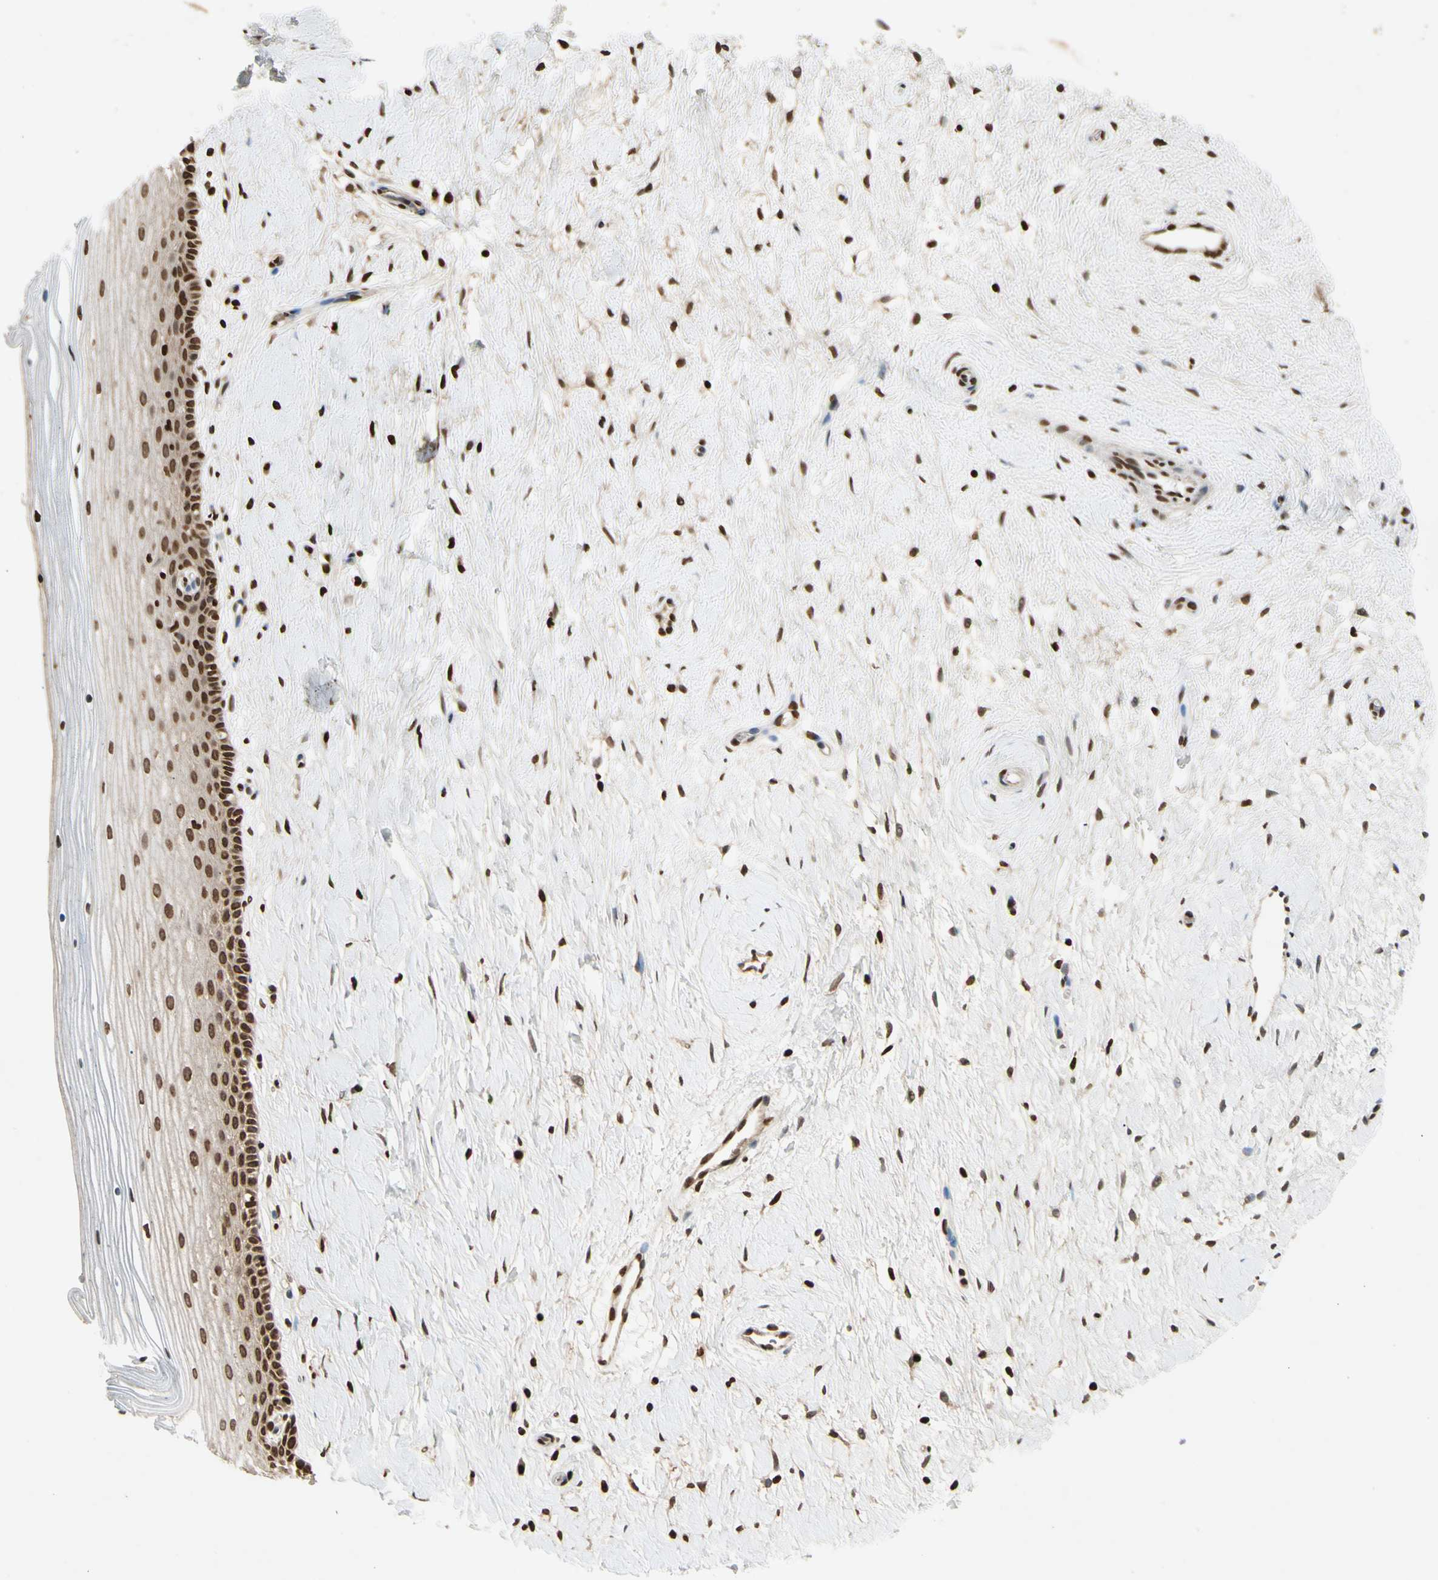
{"staining": {"intensity": "strong", "quantity": ">75%", "location": "nuclear"}, "tissue": "cervix", "cell_type": "Glandular cells", "image_type": "normal", "snomed": [{"axis": "morphology", "description": "Normal tissue, NOS"}, {"axis": "topography", "description": "Cervix"}], "caption": "A photomicrograph of human cervix stained for a protein shows strong nuclear brown staining in glandular cells. (DAB (3,3'-diaminobenzidine) IHC, brown staining for protein, blue staining for nuclei).", "gene": "RORA", "patient": {"sex": "female", "age": 39}}